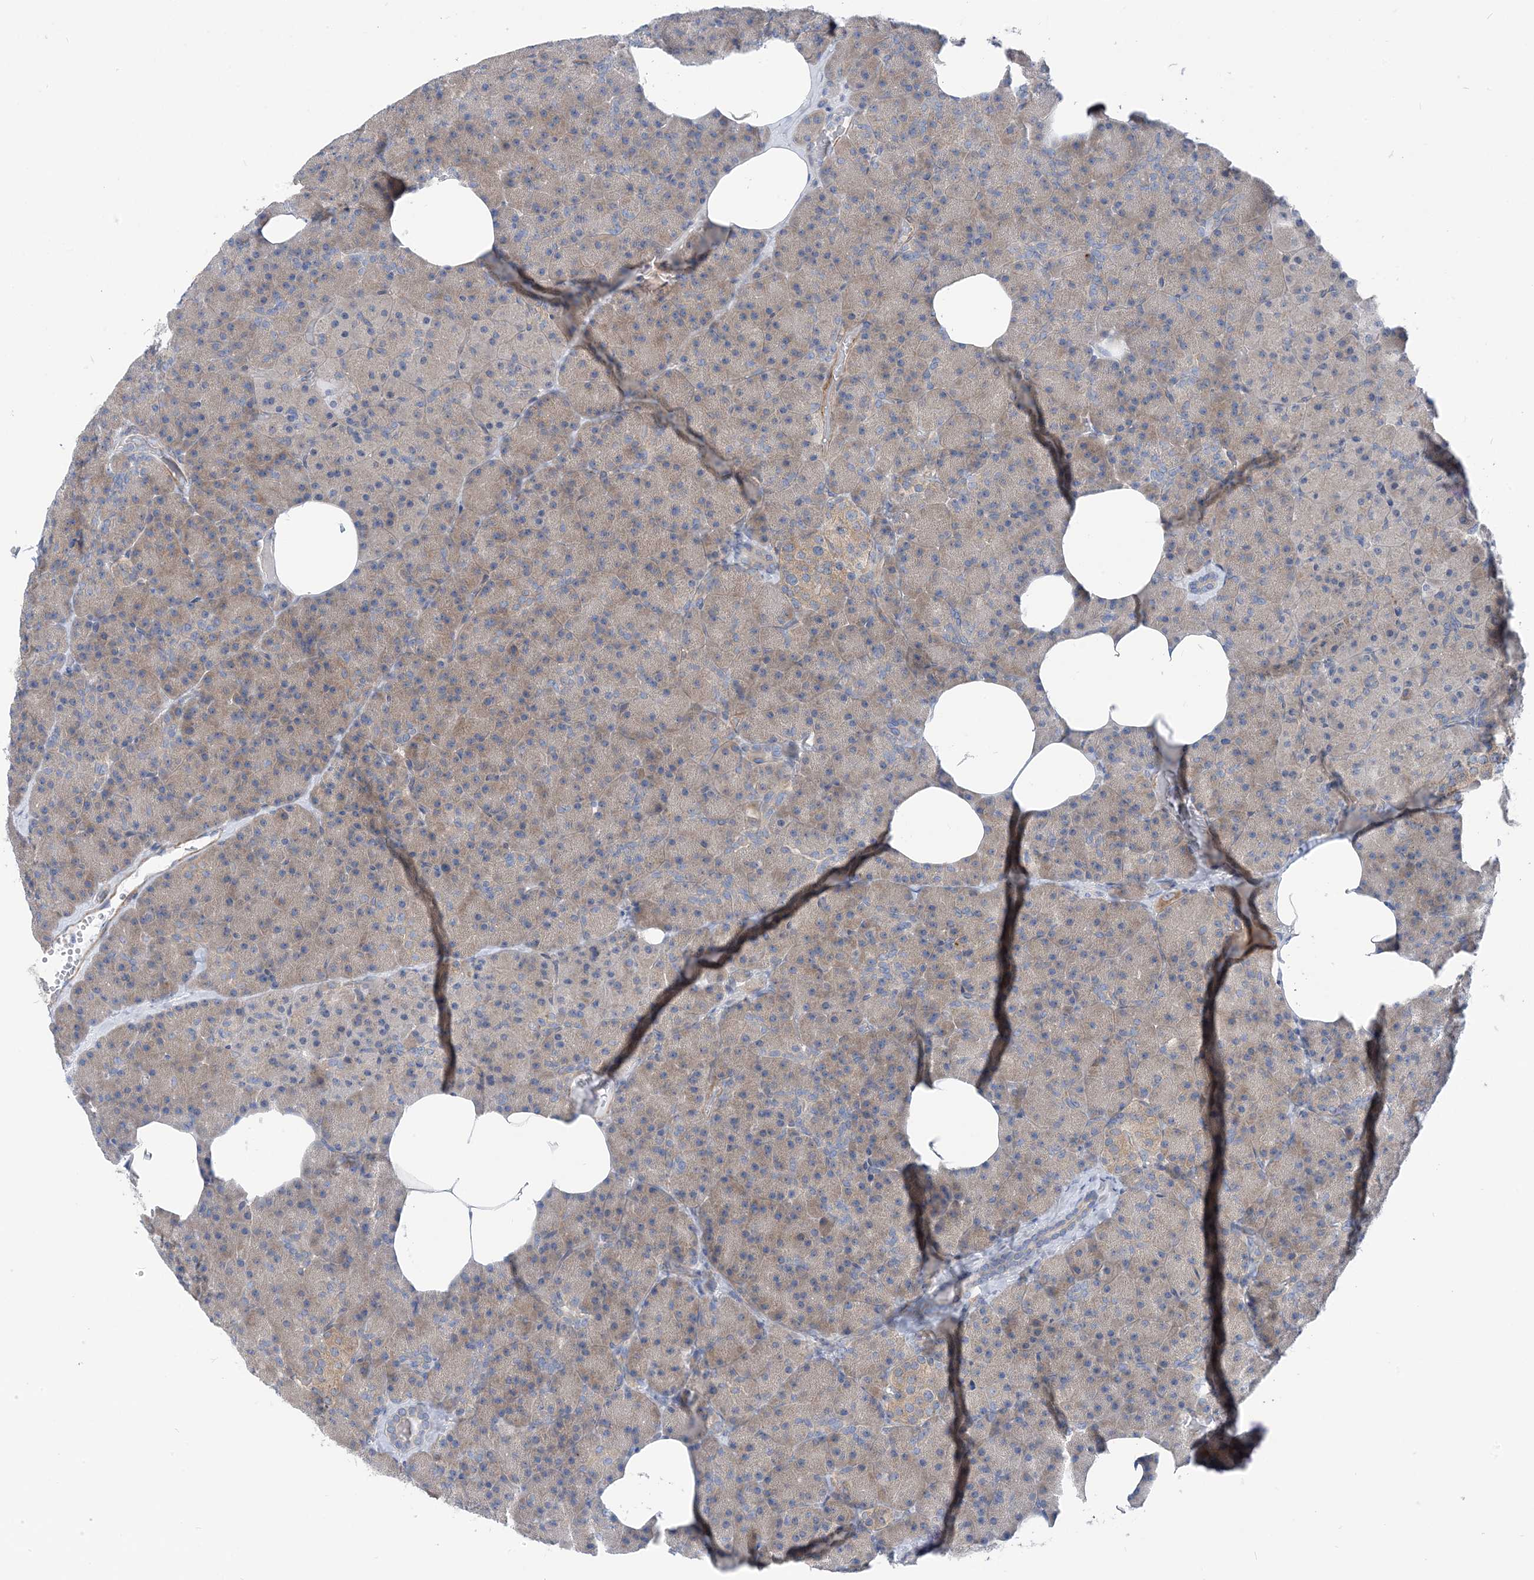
{"staining": {"intensity": "weak", "quantity": "25%-75%", "location": "cytoplasmic/membranous"}, "tissue": "pancreas", "cell_type": "Exocrine glandular cells", "image_type": "normal", "snomed": [{"axis": "morphology", "description": "Normal tissue, NOS"}, {"axis": "morphology", "description": "Carcinoid, malignant, NOS"}, {"axis": "topography", "description": "Pancreas"}], "caption": "A brown stain labels weak cytoplasmic/membranous staining of a protein in exocrine glandular cells of normal pancreas.", "gene": "PLEKHA3", "patient": {"sex": "female", "age": 35}}